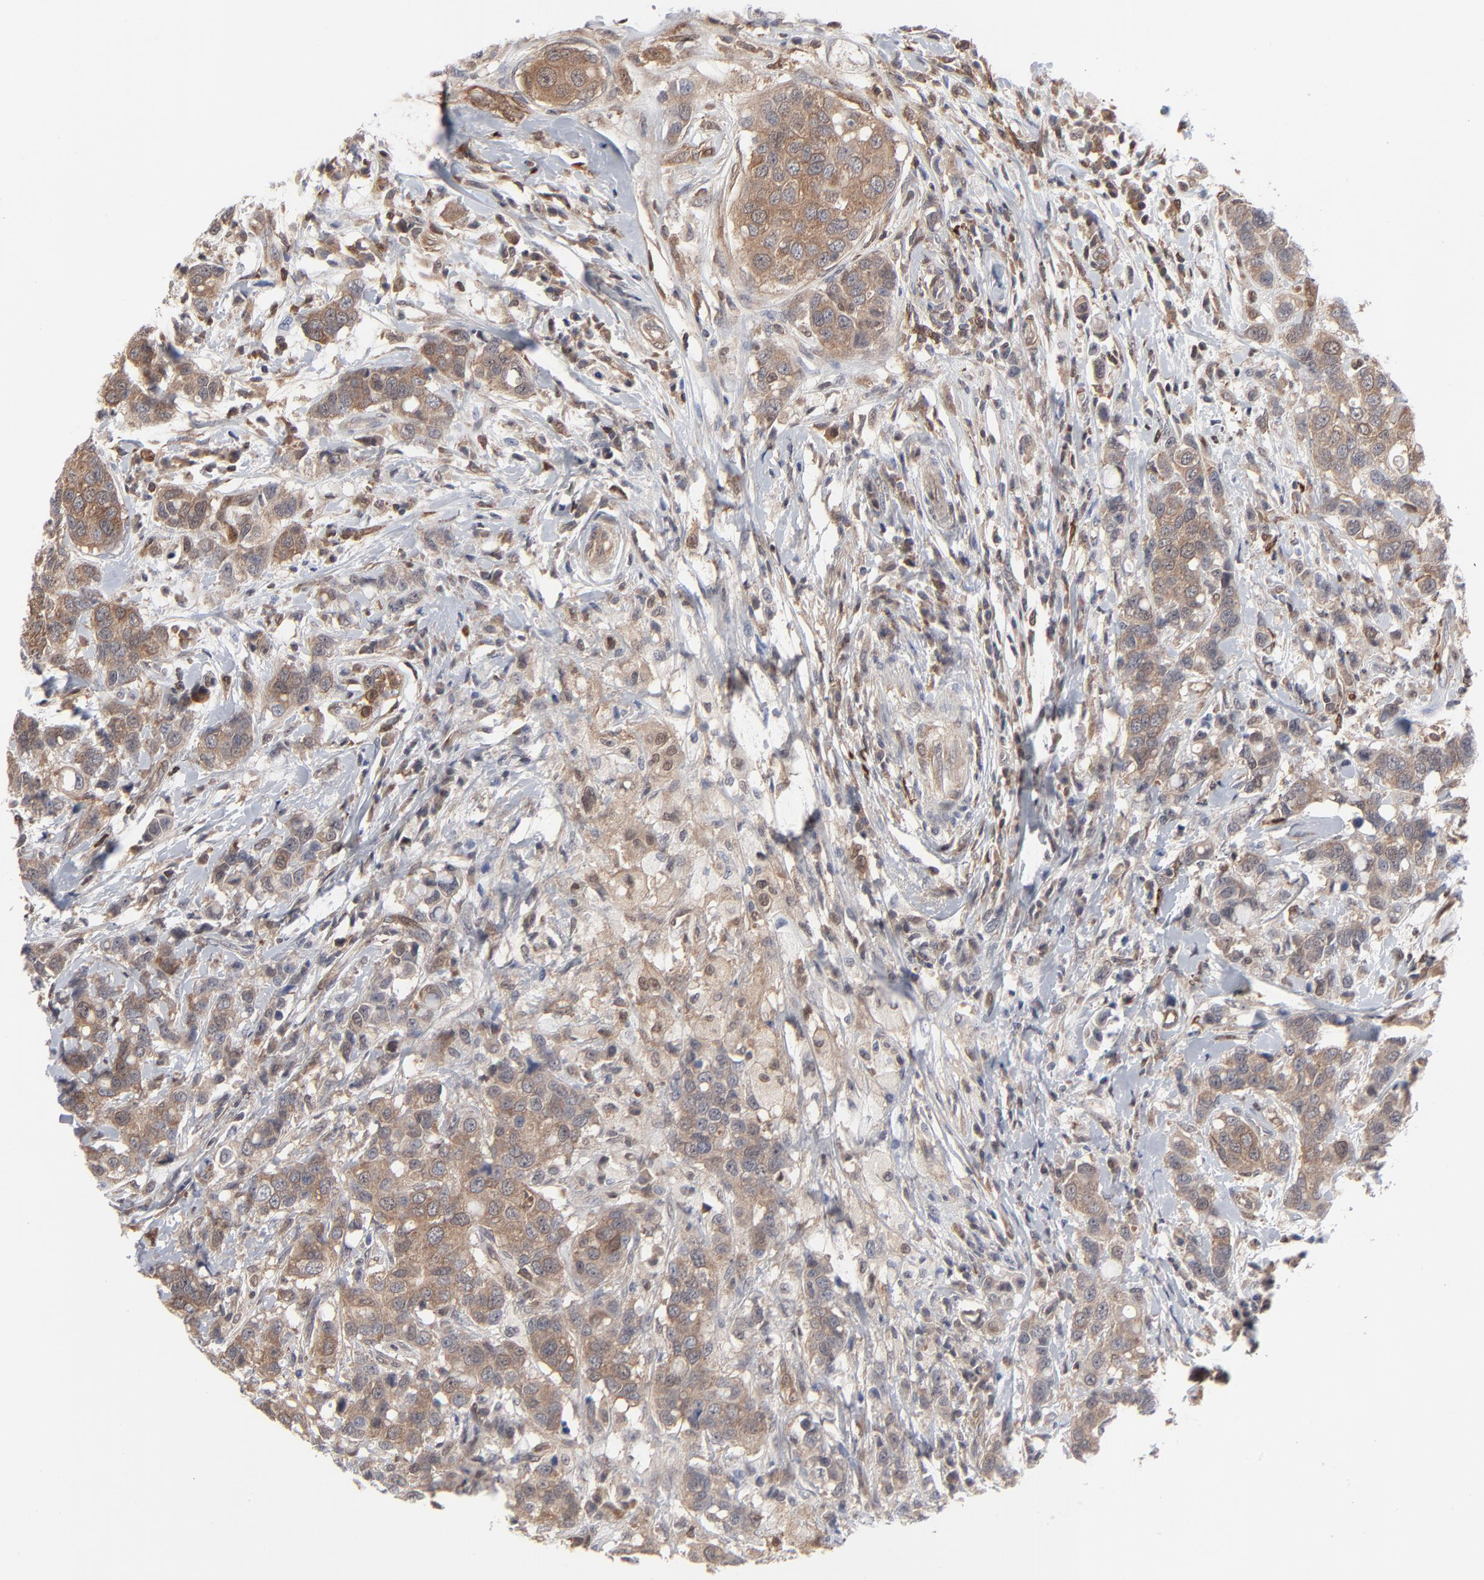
{"staining": {"intensity": "moderate", "quantity": ">75%", "location": "cytoplasmic/membranous"}, "tissue": "breast cancer", "cell_type": "Tumor cells", "image_type": "cancer", "snomed": [{"axis": "morphology", "description": "Duct carcinoma"}, {"axis": "topography", "description": "Breast"}], "caption": "This photomicrograph displays breast invasive ductal carcinoma stained with immunohistochemistry (IHC) to label a protein in brown. The cytoplasmic/membranous of tumor cells show moderate positivity for the protein. Nuclei are counter-stained blue.", "gene": "MAP2K1", "patient": {"sex": "female", "age": 27}}